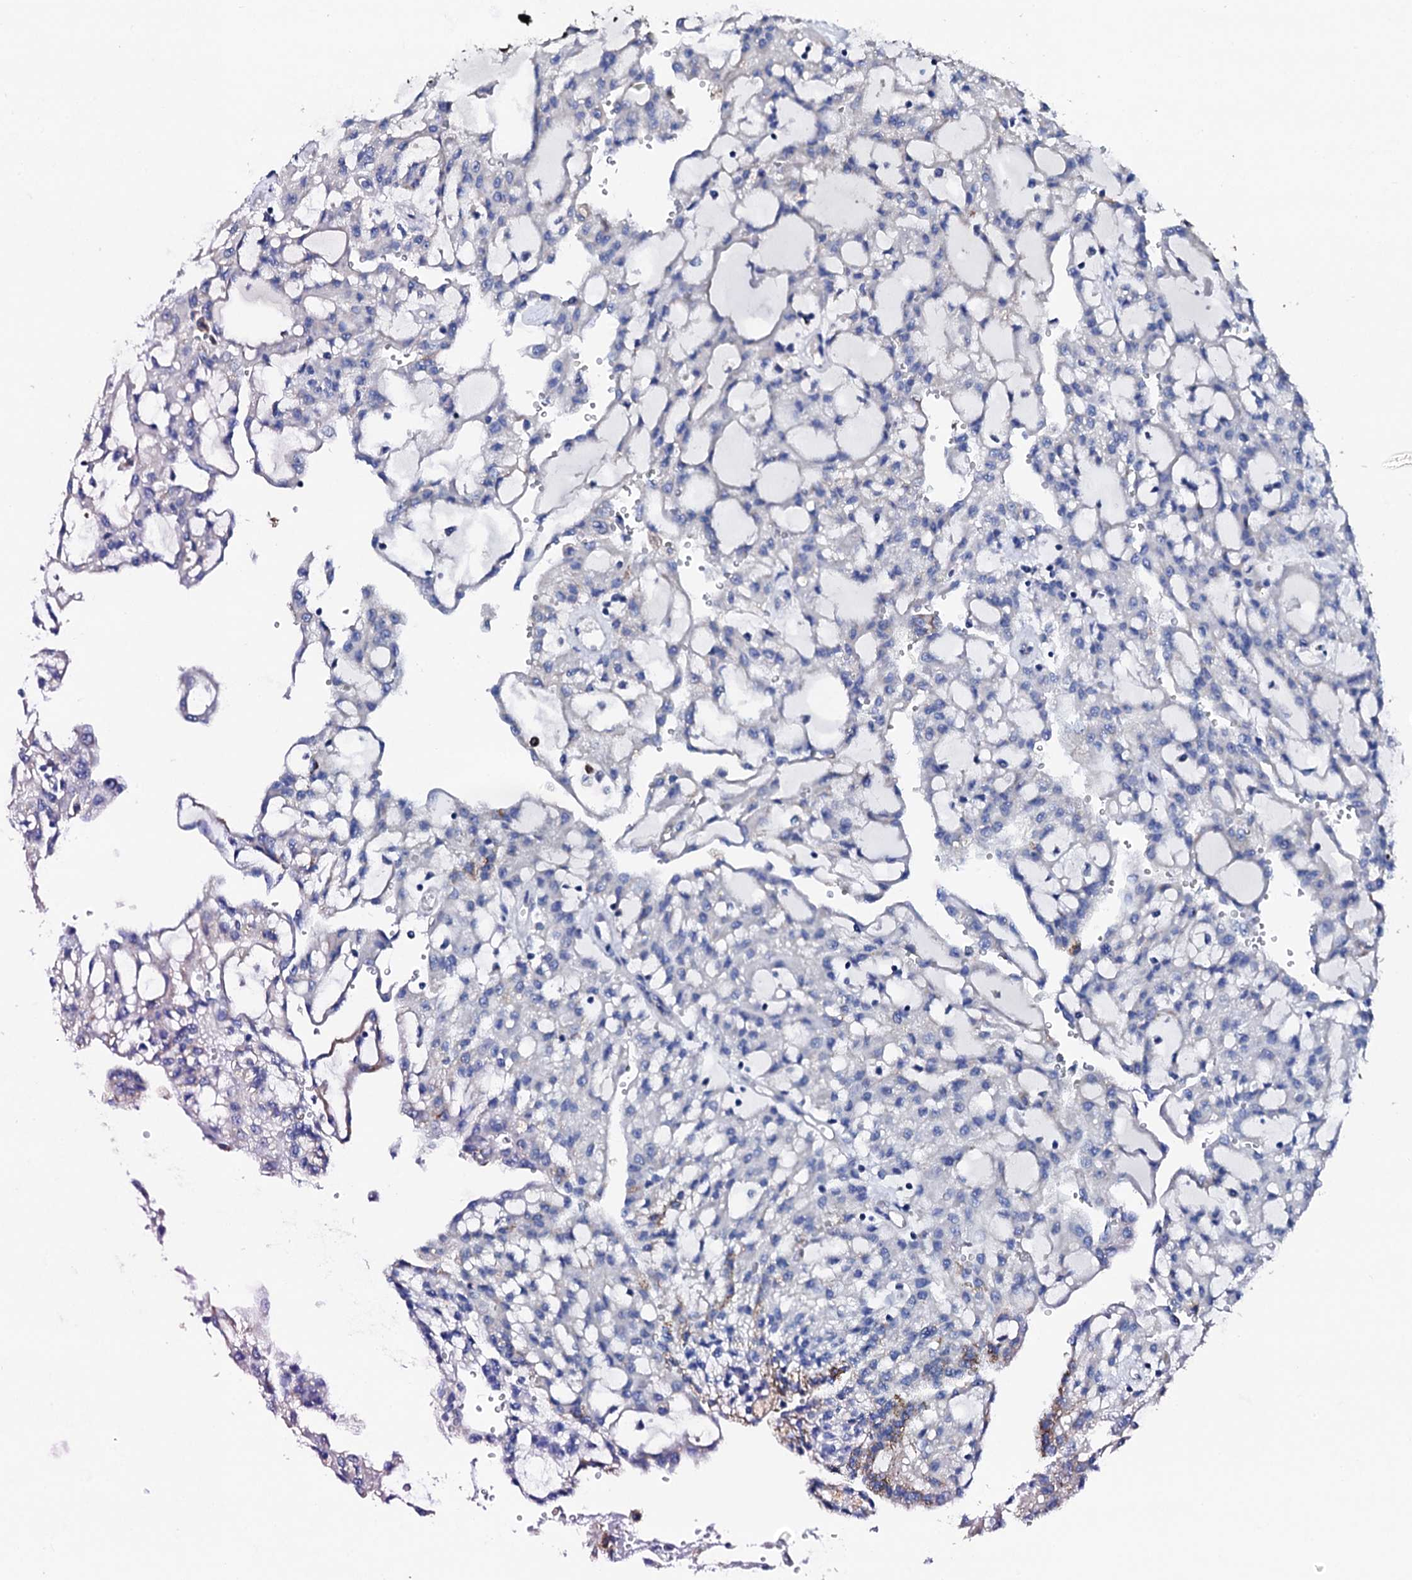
{"staining": {"intensity": "moderate", "quantity": "<25%", "location": "cytoplasmic/membranous"}, "tissue": "renal cancer", "cell_type": "Tumor cells", "image_type": "cancer", "snomed": [{"axis": "morphology", "description": "Adenocarcinoma, NOS"}, {"axis": "topography", "description": "Kidney"}], "caption": "Immunohistochemical staining of human renal cancer (adenocarcinoma) shows low levels of moderate cytoplasmic/membranous protein expression in approximately <25% of tumor cells.", "gene": "KLHL32", "patient": {"sex": "male", "age": 63}}